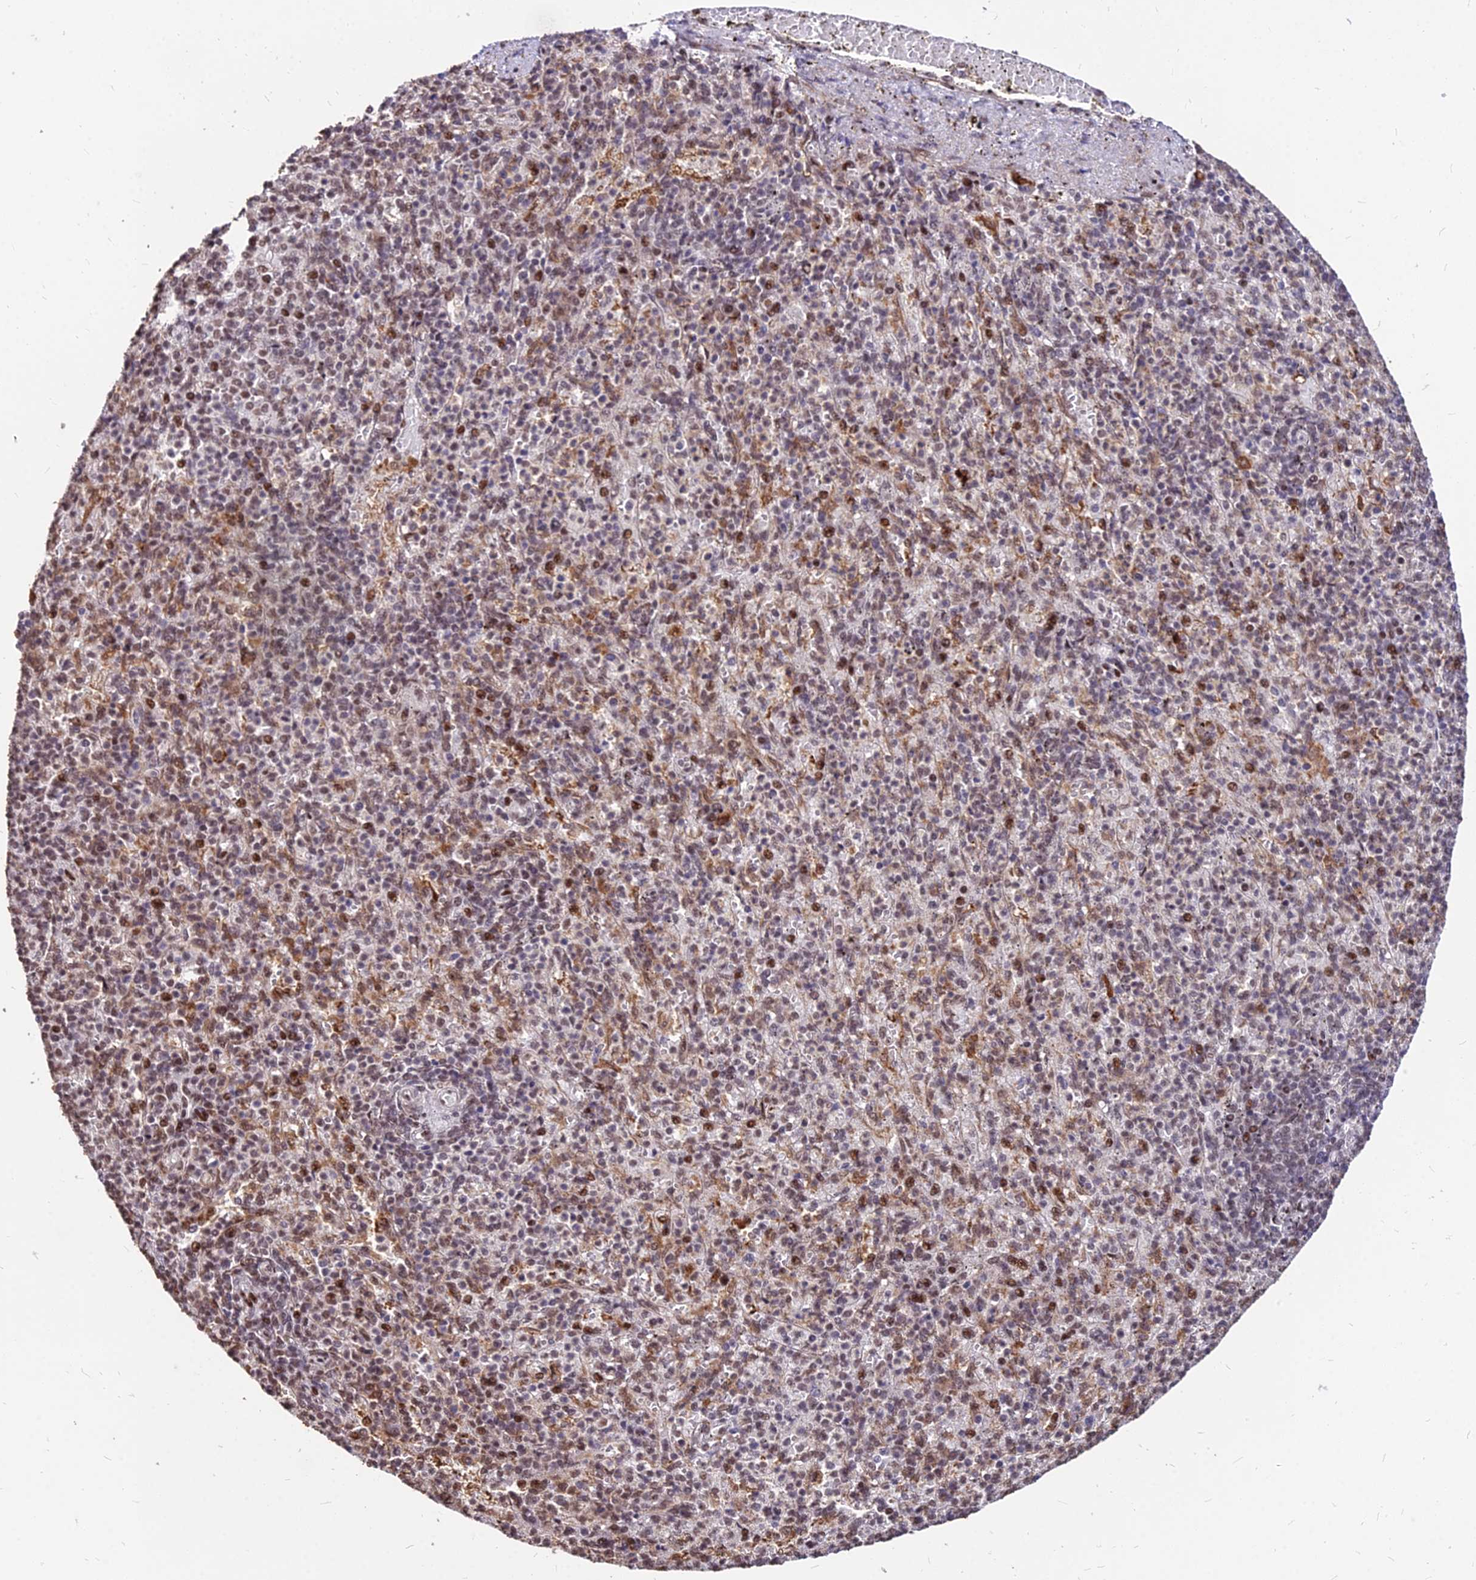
{"staining": {"intensity": "strong", "quantity": "<25%", "location": "cytoplasmic/membranous,nuclear"}, "tissue": "spleen", "cell_type": "Cells in red pulp", "image_type": "normal", "snomed": [{"axis": "morphology", "description": "Normal tissue, NOS"}, {"axis": "topography", "description": "Spleen"}], "caption": "A high-resolution histopathology image shows IHC staining of benign spleen, which exhibits strong cytoplasmic/membranous,nuclear staining in approximately <25% of cells in red pulp. The protein is shown in brown color, while the nuclei are stained blue.", "gene": "ZBED4", "patient": {"sex": "female", "age": 74}}